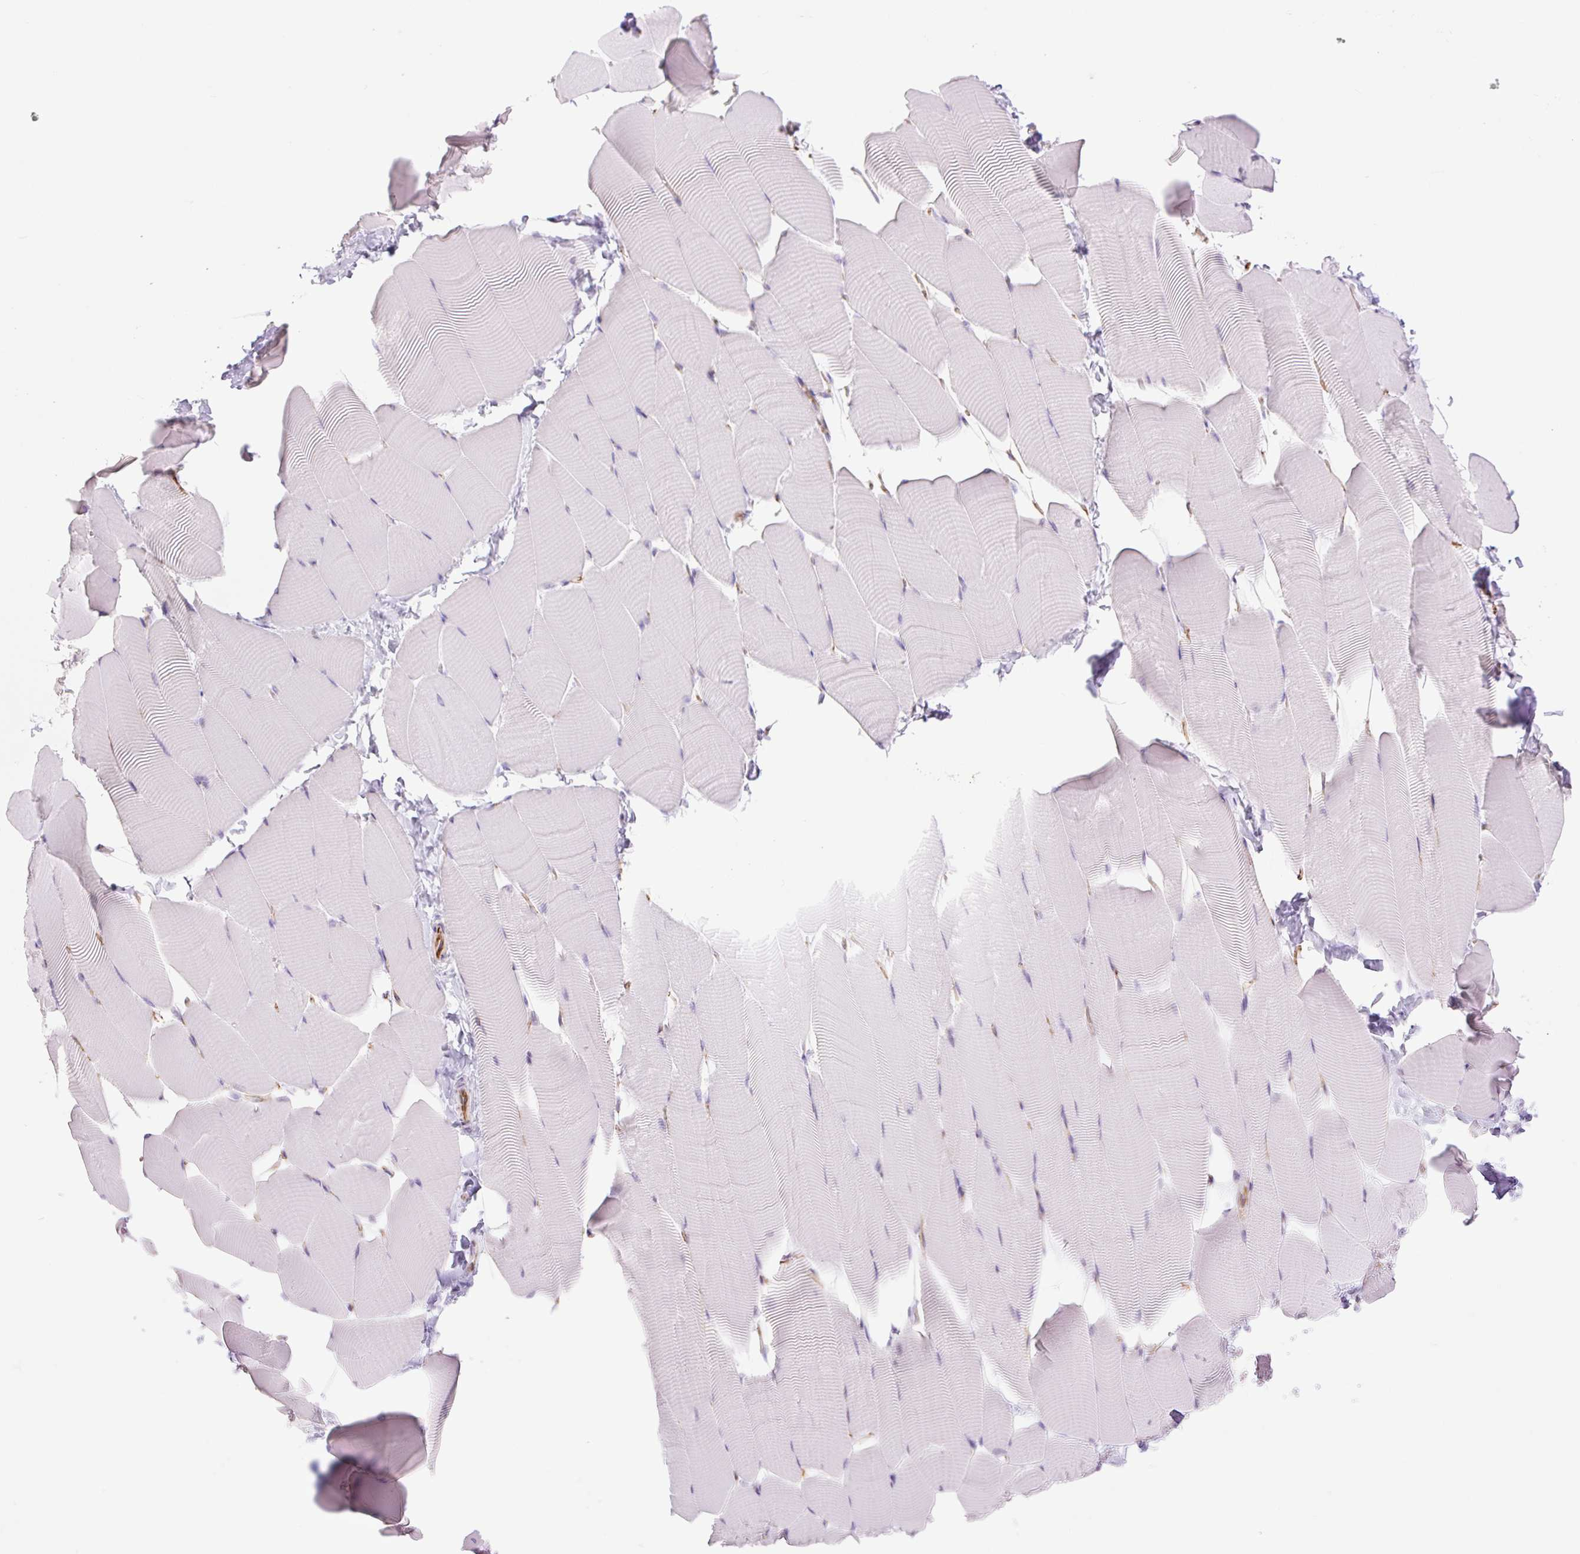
{"staining": {"intensity": "negative", "quantity": "none", "location": "none"}, "tissue": "skeletal muscle", "cell_type": "Myocytes", "image_type": "normal", "snomed": [{"axis": "morphology", "description": "Normal tissue, NOS"}, {"axis": "topography", "description": "Skeletal muscle"}], "caption": "This is an IHC histopathology image of unremarkable human skeletal muscle. There is no positivity in myocytes.", "gene": "ZFYVE21", "patient": {"sex": "male", "age": 25}}